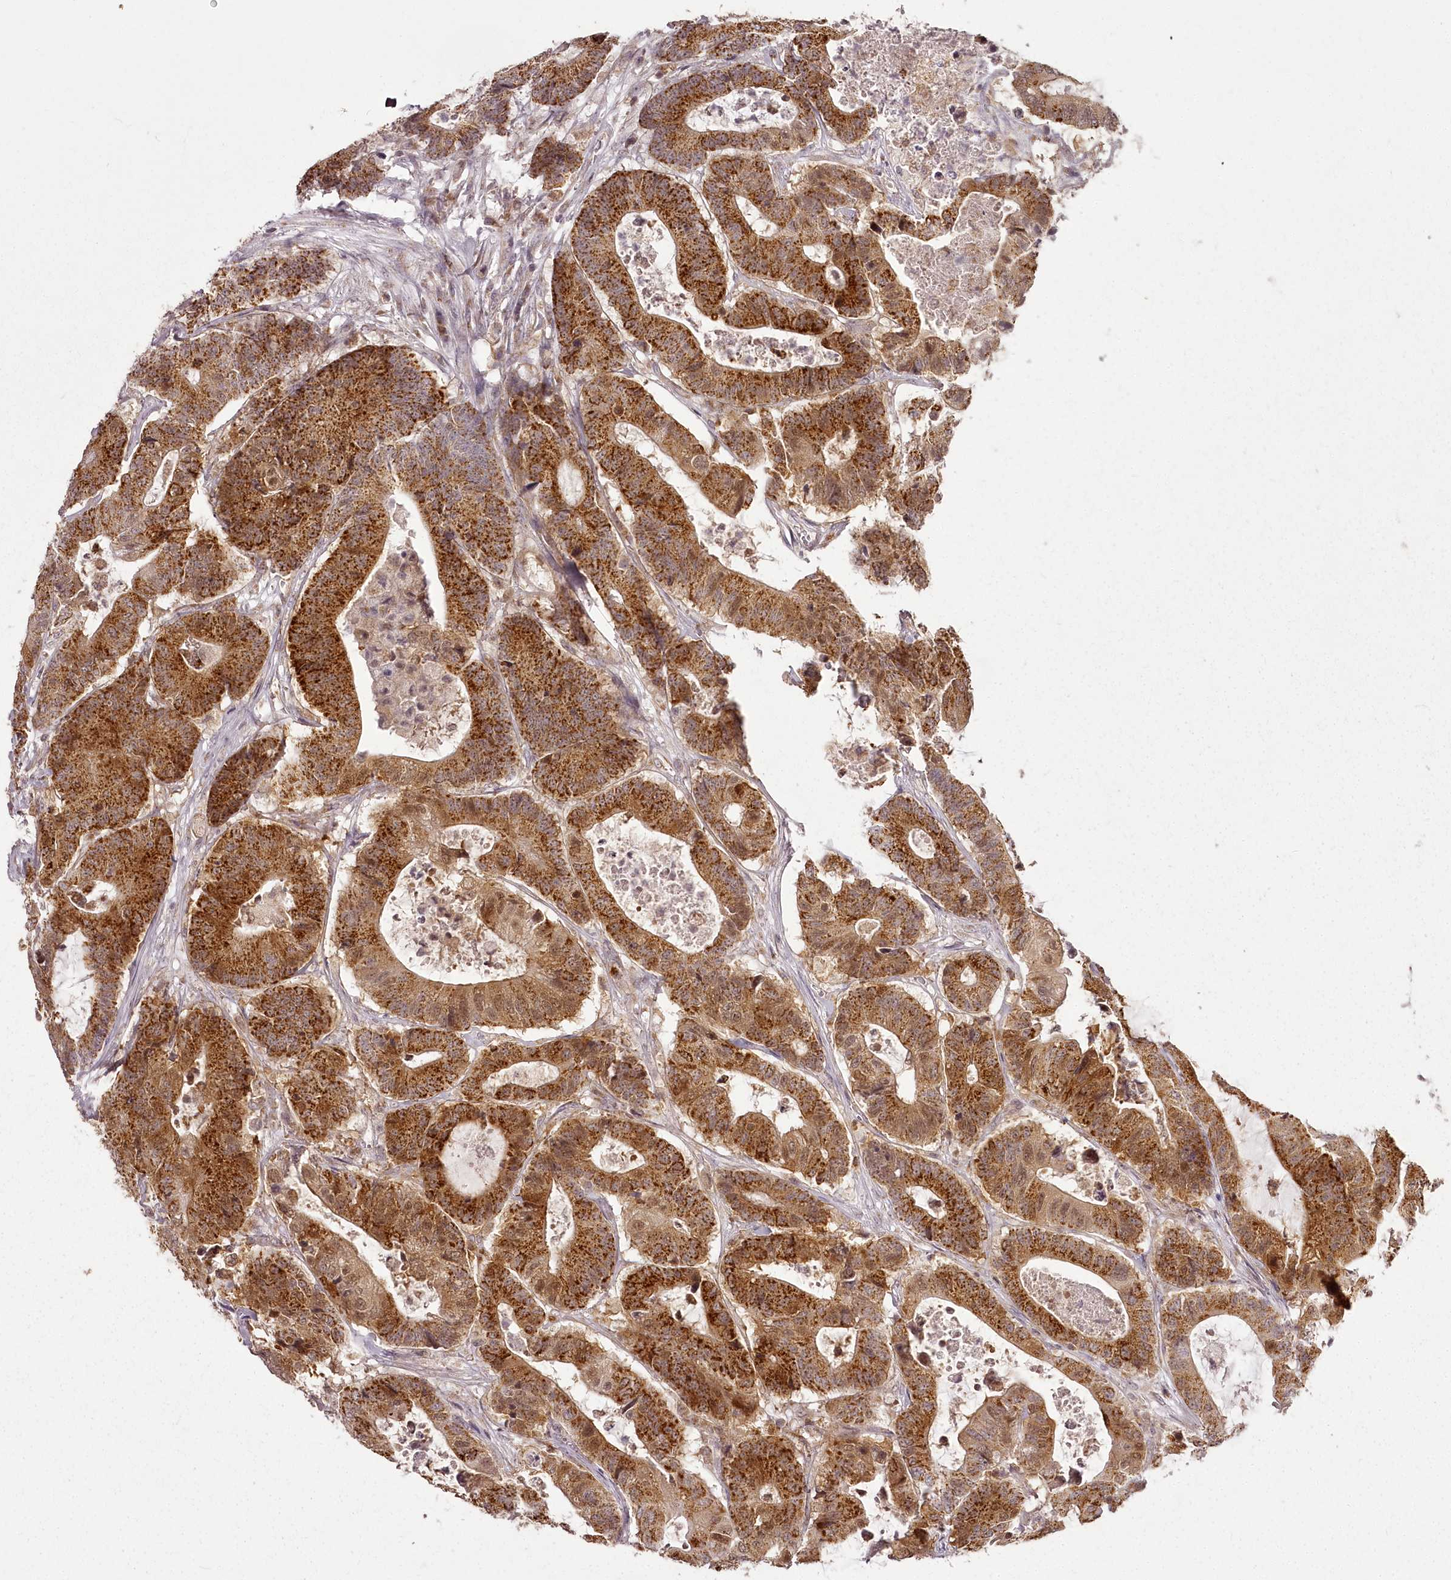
{"staining": {"intensity": "strong", "quantity": ">75%", "location": "cytoplasmic/membranous"}, "tissue": "colorectal cancer", "cell_type": "Tumor cells", "image_type": "cancer", "snomed": [{"axis": "morphology", "description": "Adenocarcinoma, NOS"}, {"axis": "topography", "description": "Colon"}], "caption": "There is high levels of strong cytoplasmic/membranous staining in tumor cells of colorectal adenocarcinoma, as demonstrated by immunohistochemical staining (brown color).", "gene": "CHCHD2", "patient": {"sex": "female", "age": 84}}